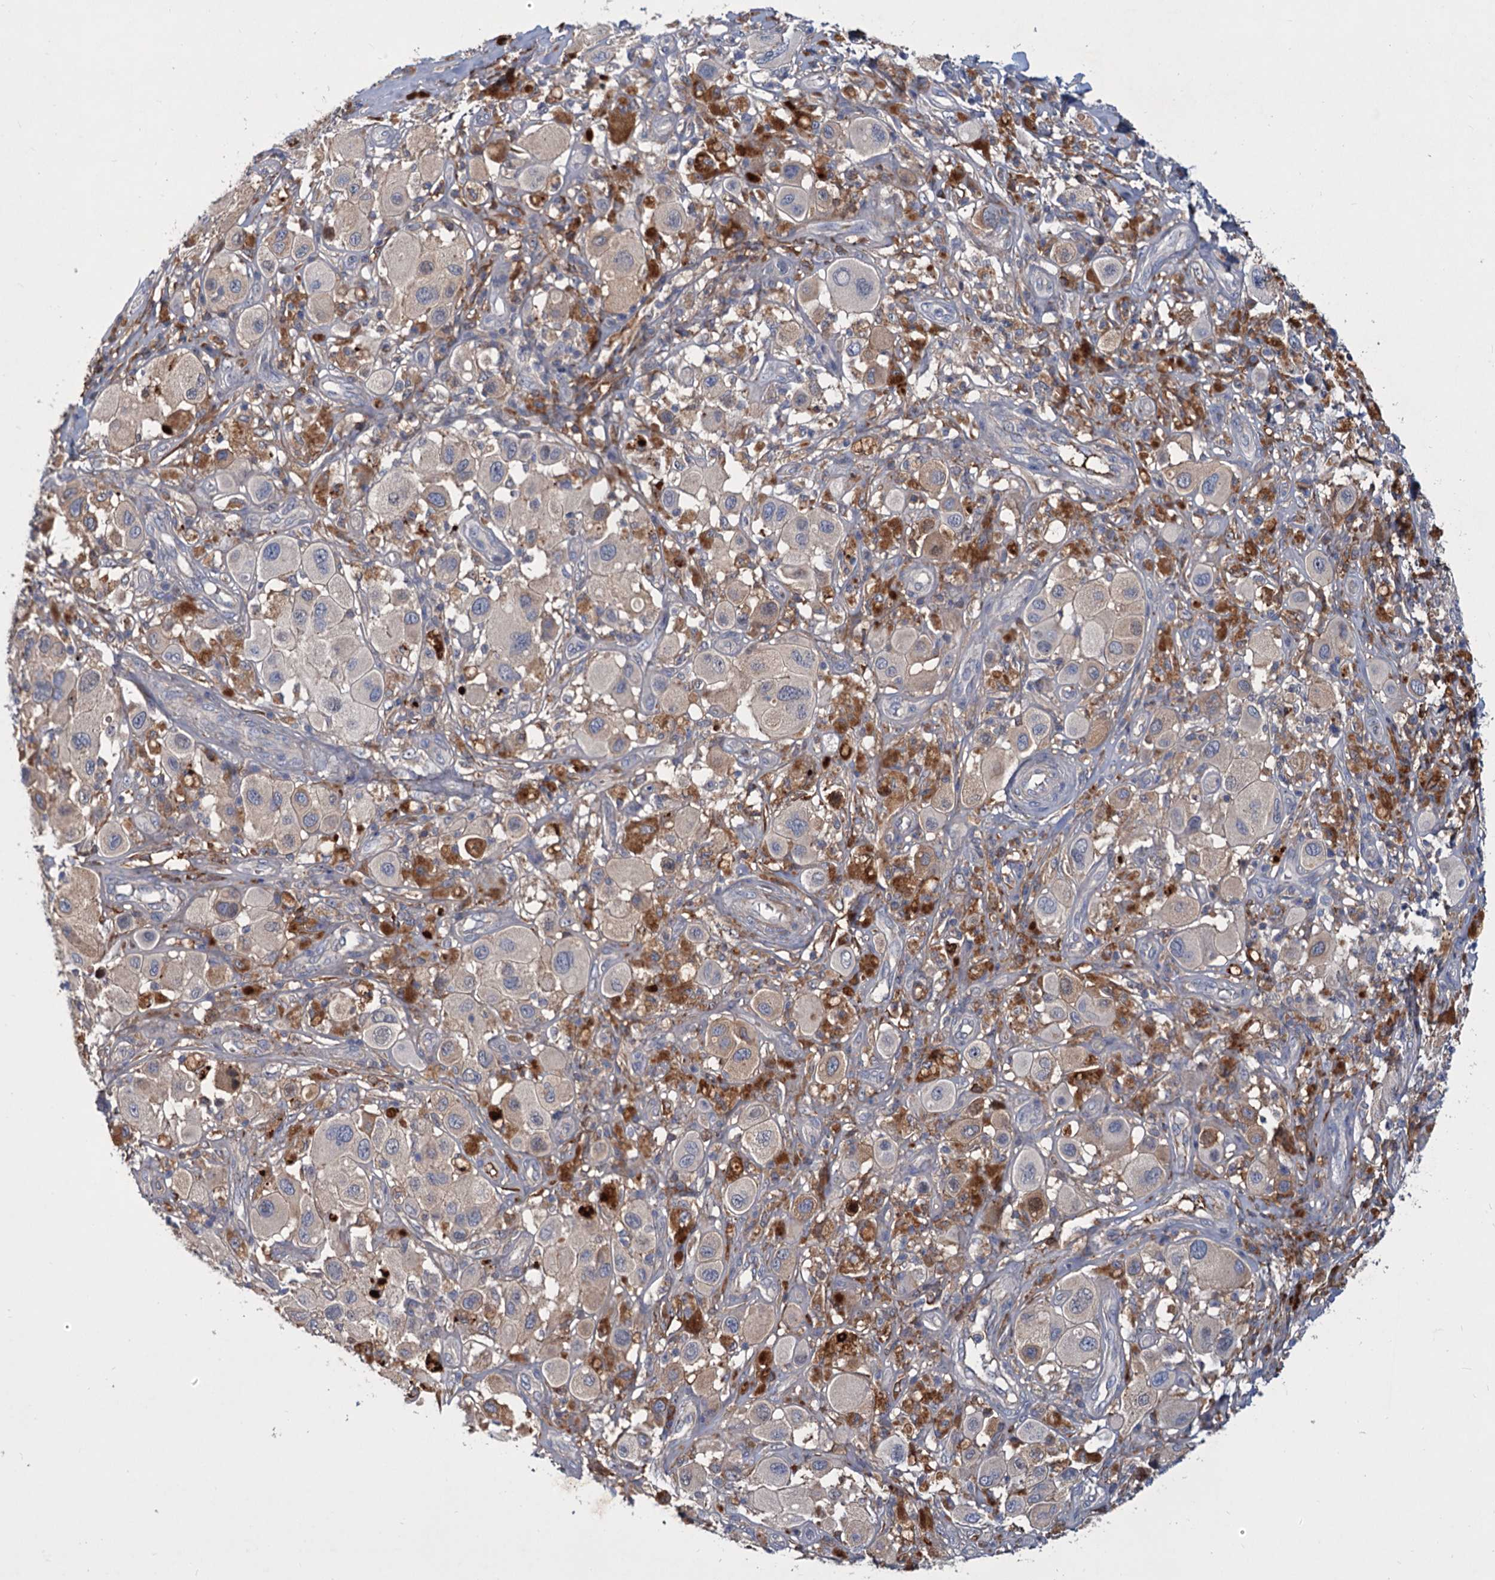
{"staining": {"intensity": "weak", "quantity": "<25%", "location": "cytoplasmic/membranous"}, "tissue": "melanoma", "cell_type": "Tumor cells", "image_type": "cancer", "snomed": [{"axis": "morphology", "description": "Malignant melanoma, Metastatic site"}, {"axis": "topography", "description": "Skin"}], "caption": "A micrograph of human melanoma is negative for staining in tumor cells.", "gene": "CHRD", "patient": {"sex": "male", "age": 41}}